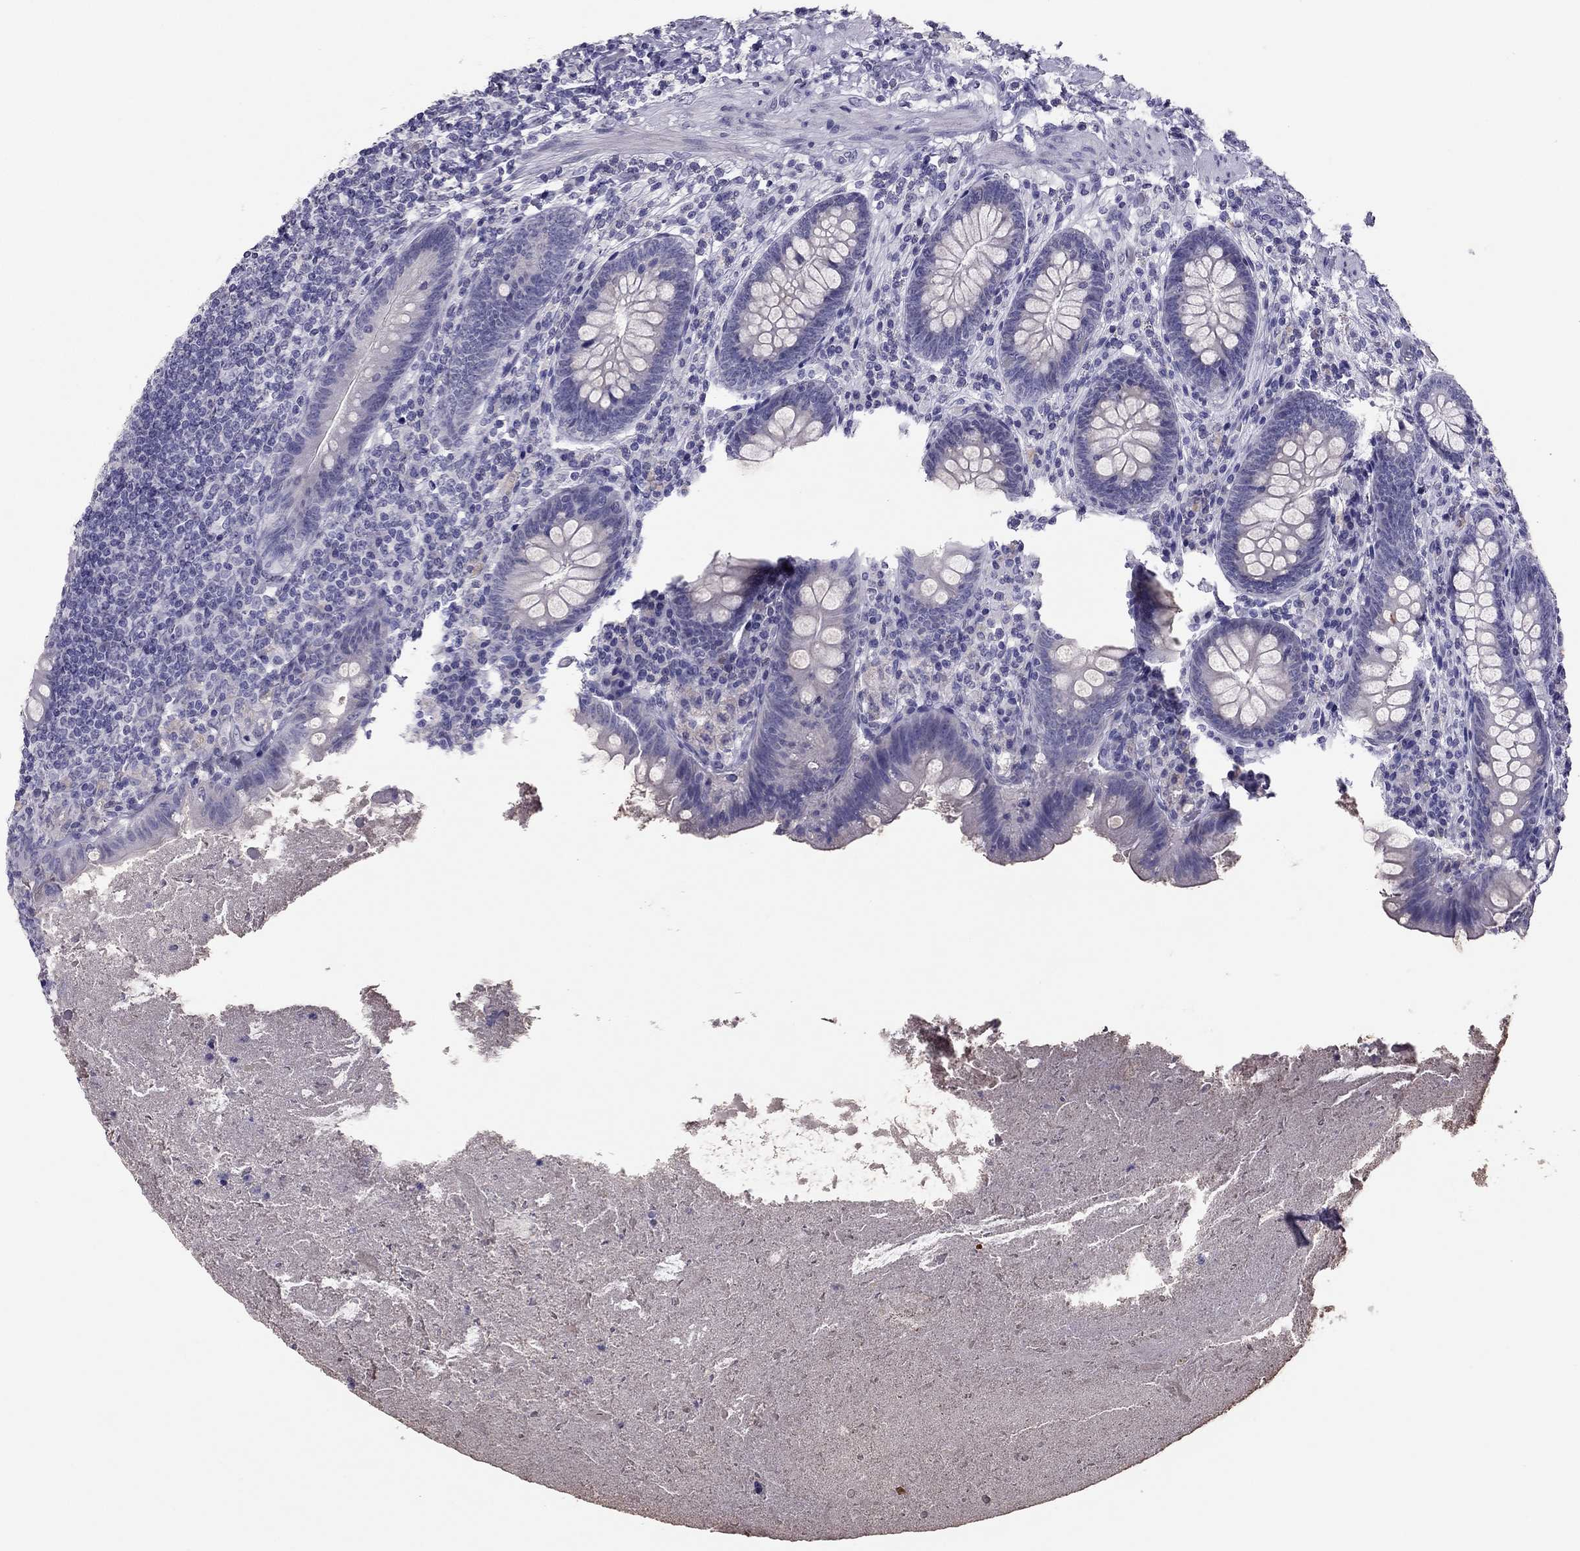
{"staining": {"intensity": "negative", "quantity": "none", "location": "none"}, "tissue": "appendix", "cell_type": "Glandular cells", "image_type": "normal", "snomed": [{"axis": "morphology", "description": "Normal tissue, NOS"}, {"axis": "topography", "description": "Appendix"}], "caption": "Immunohistochemical staining of normal appendix demonstrates no significant positivity in glandular cells. (DAB (3,3'-diaminobenzidine) immunohistochemistry (IHC) with hematoxylin counter stain).", "gene": "RHO", "patient": {"sex": "male", "age": 47}}